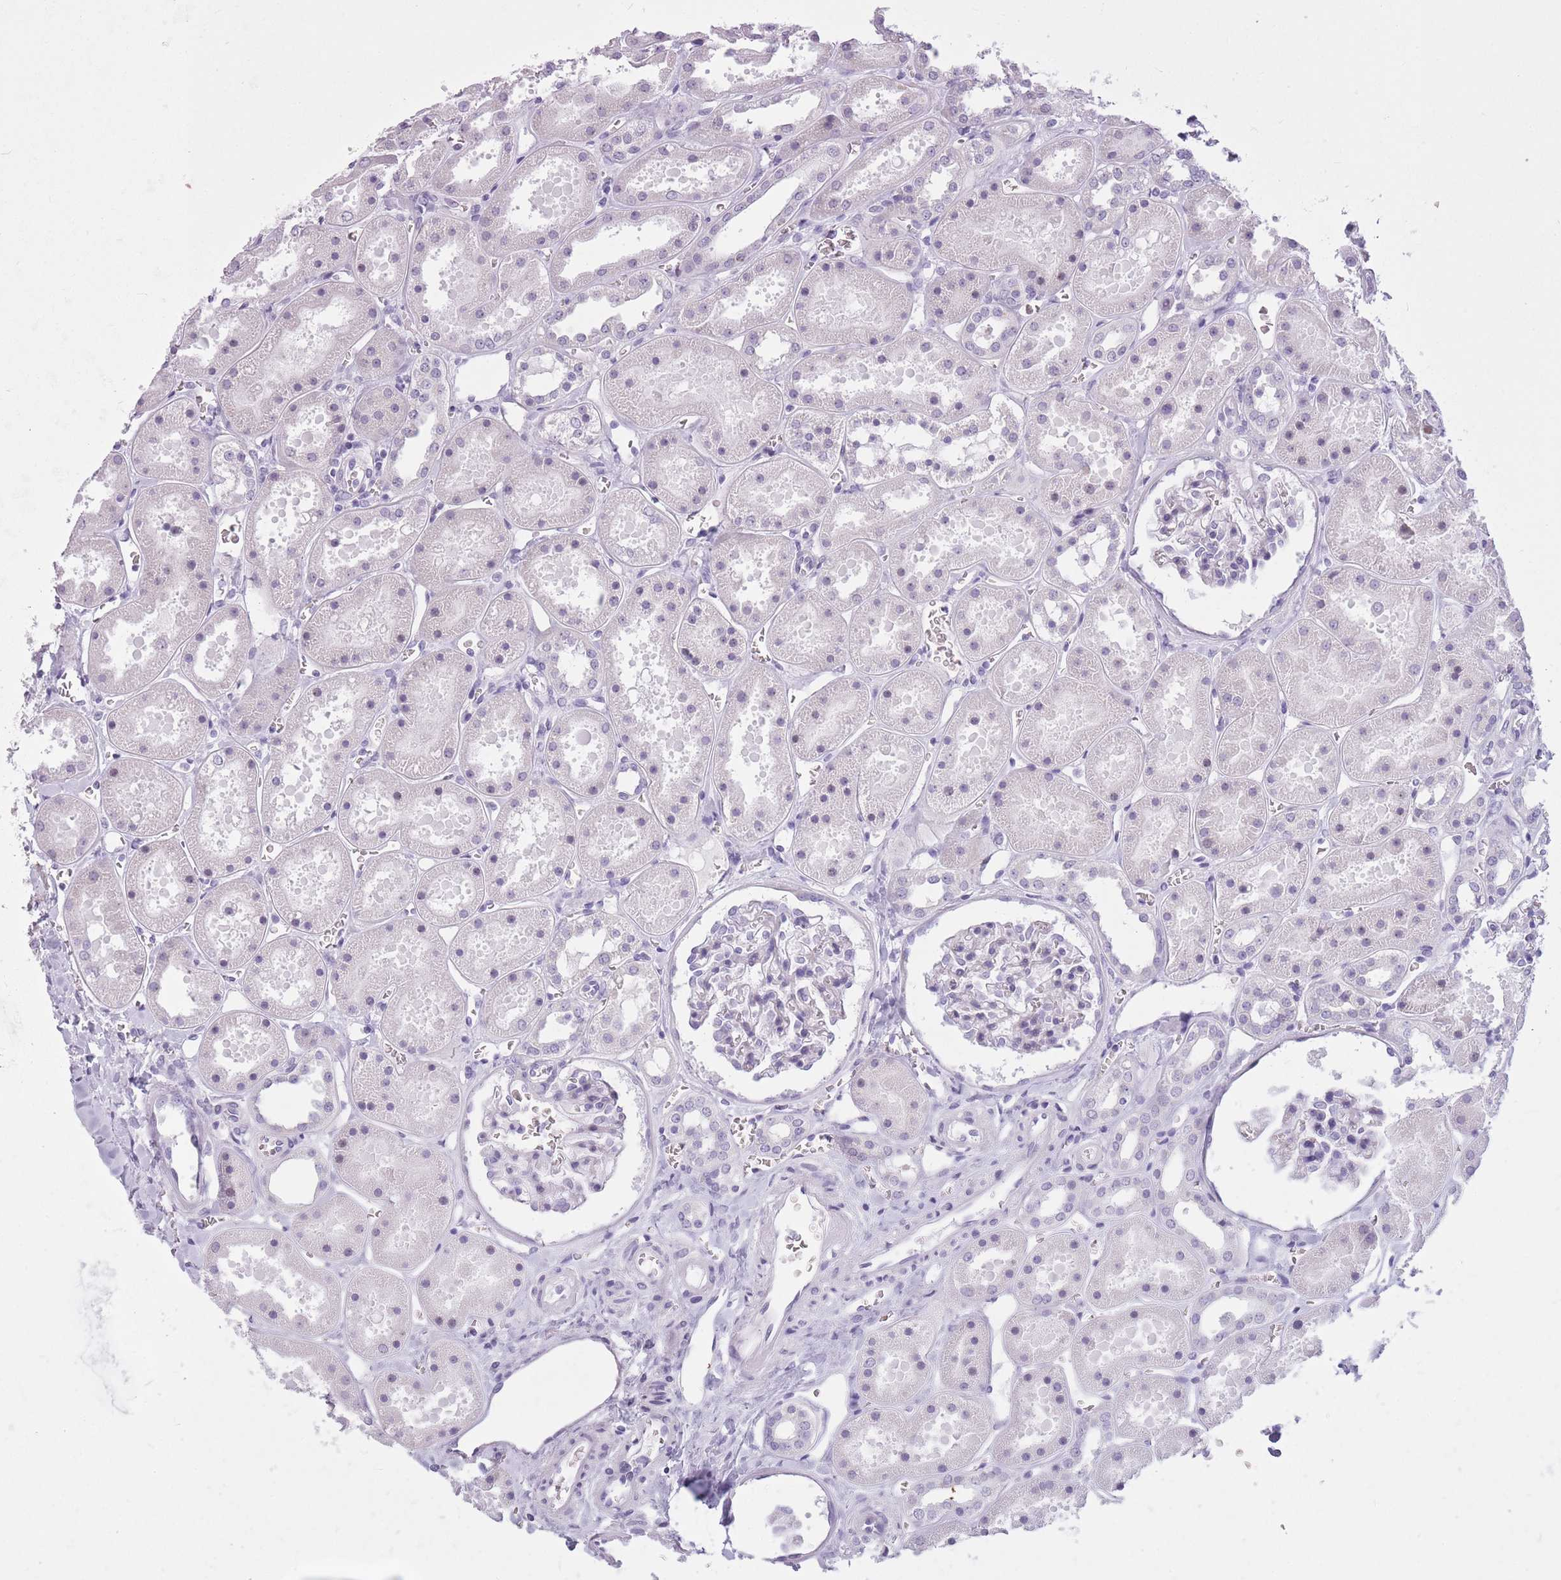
{"staining": {"intensity": "negative", "quantity": "none", "location": "none"}, "tissue": "kidney", "cell_type": "Cells in glomeruli", "image_type": "normal", "snomed": [{"axis": "morphology", "description": "Normal tissue, NOS"}, {"axis": "topography", "description": "Kidney"}], "caption": "The histopathology image displays no significant staining in cells in glomeruli of kidney.", "gene": "GOLGA6A", "patient": {"sex": "female", "age": 41}}